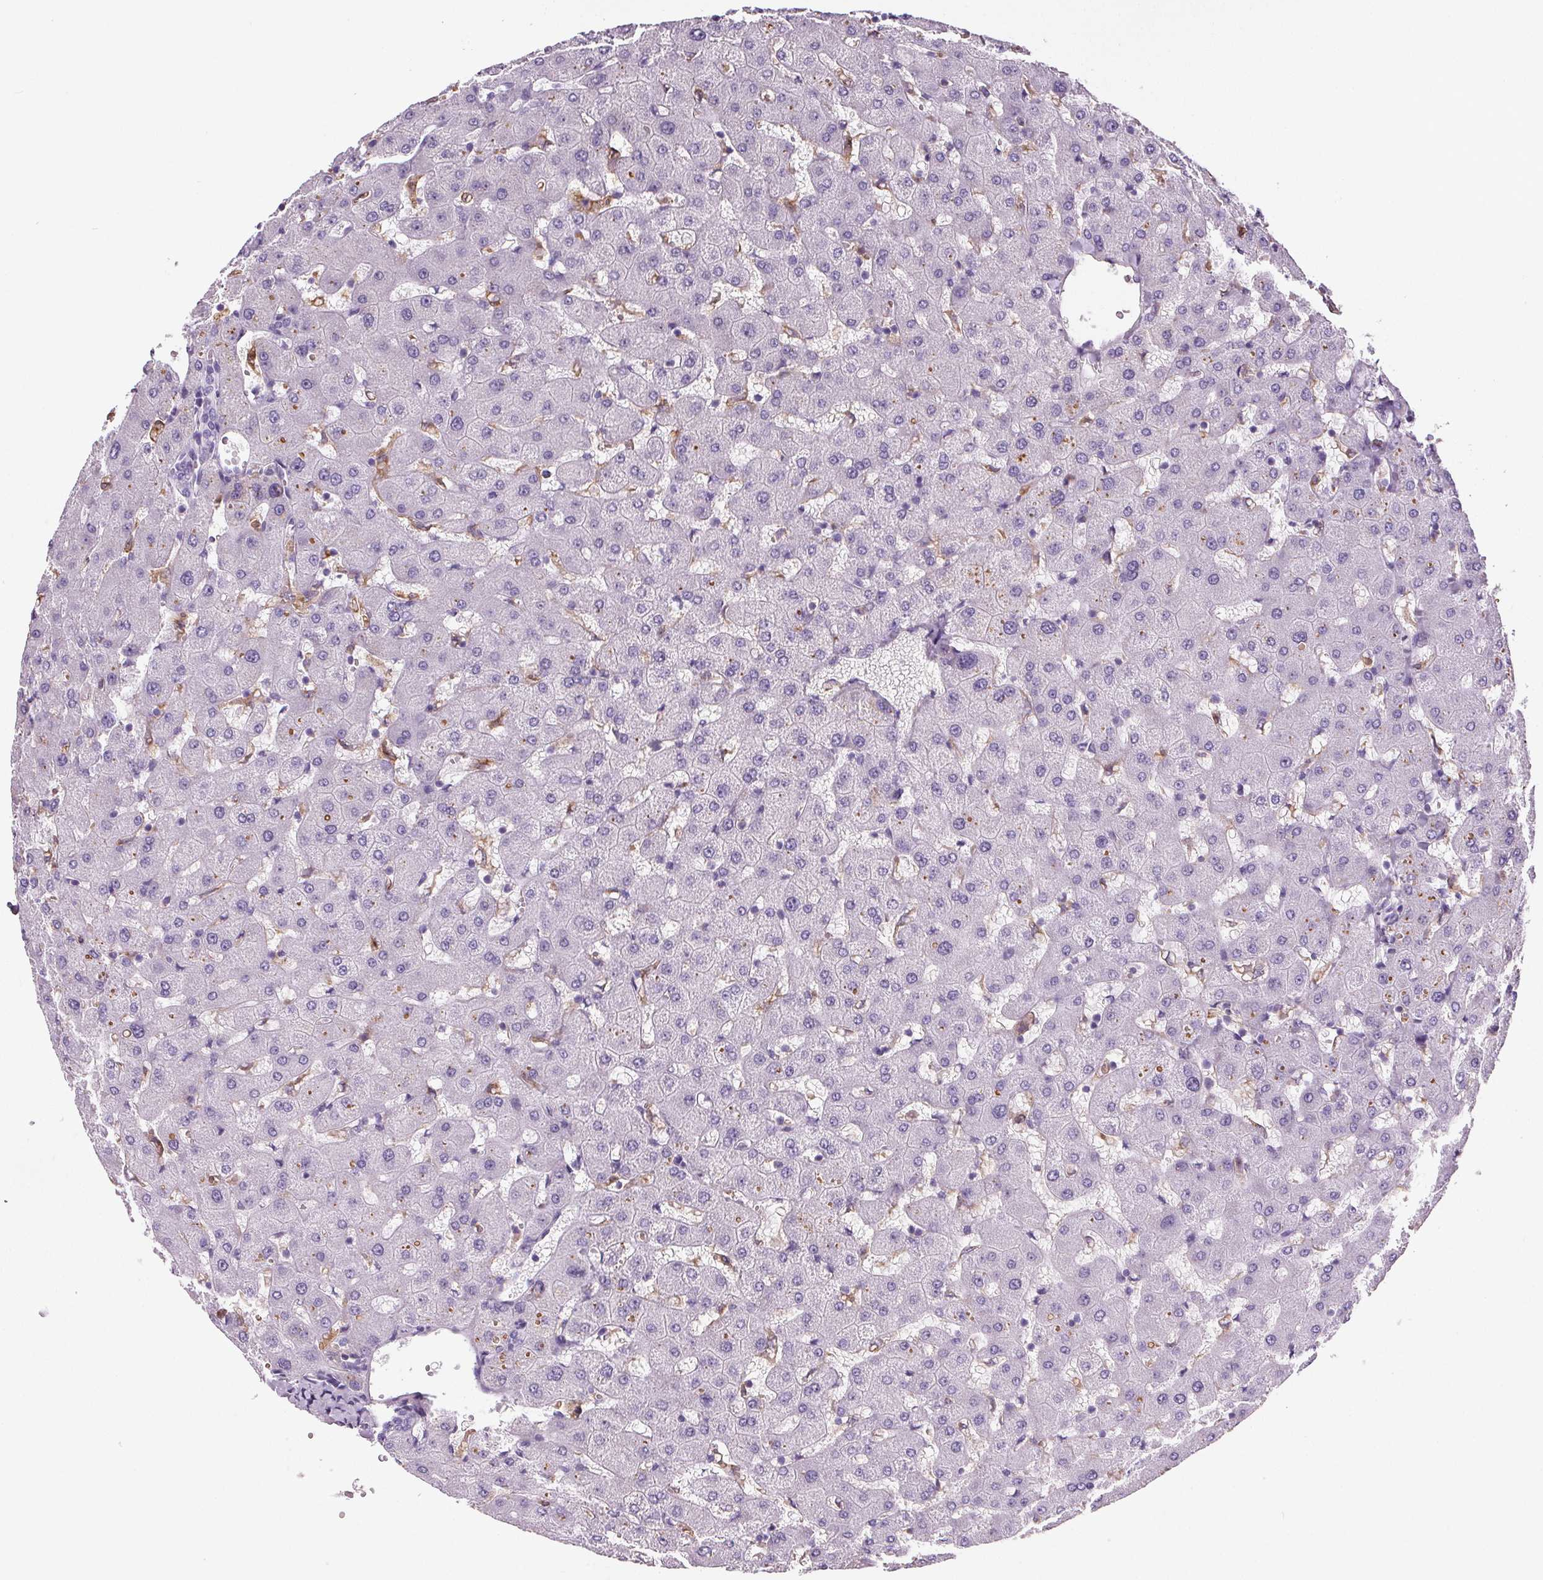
{"staining": {"intensity": "negative", "quantity": "none", "location": "none"}, "tissue": "liver", "cell_type": "Cholangiocytes", "image_type": "normal", "snomed": [{"axis": "morphology", "description": "Normal tissue, NOS"}, {"axis": "topography", "description": "Liver"}], "caption": "Immunohistochemistry (IHC) micrograph of normal human liver stained for a protein (brown), which displays no expression in cholangiocytes. The staining was performed using DAB to visualize the protein expression in brown, while the nuclei were stained in blue with hematoxylin (Magnification: 20x).", "gene": "CD5L", "patient": {"sex": "female", "age": 63}}